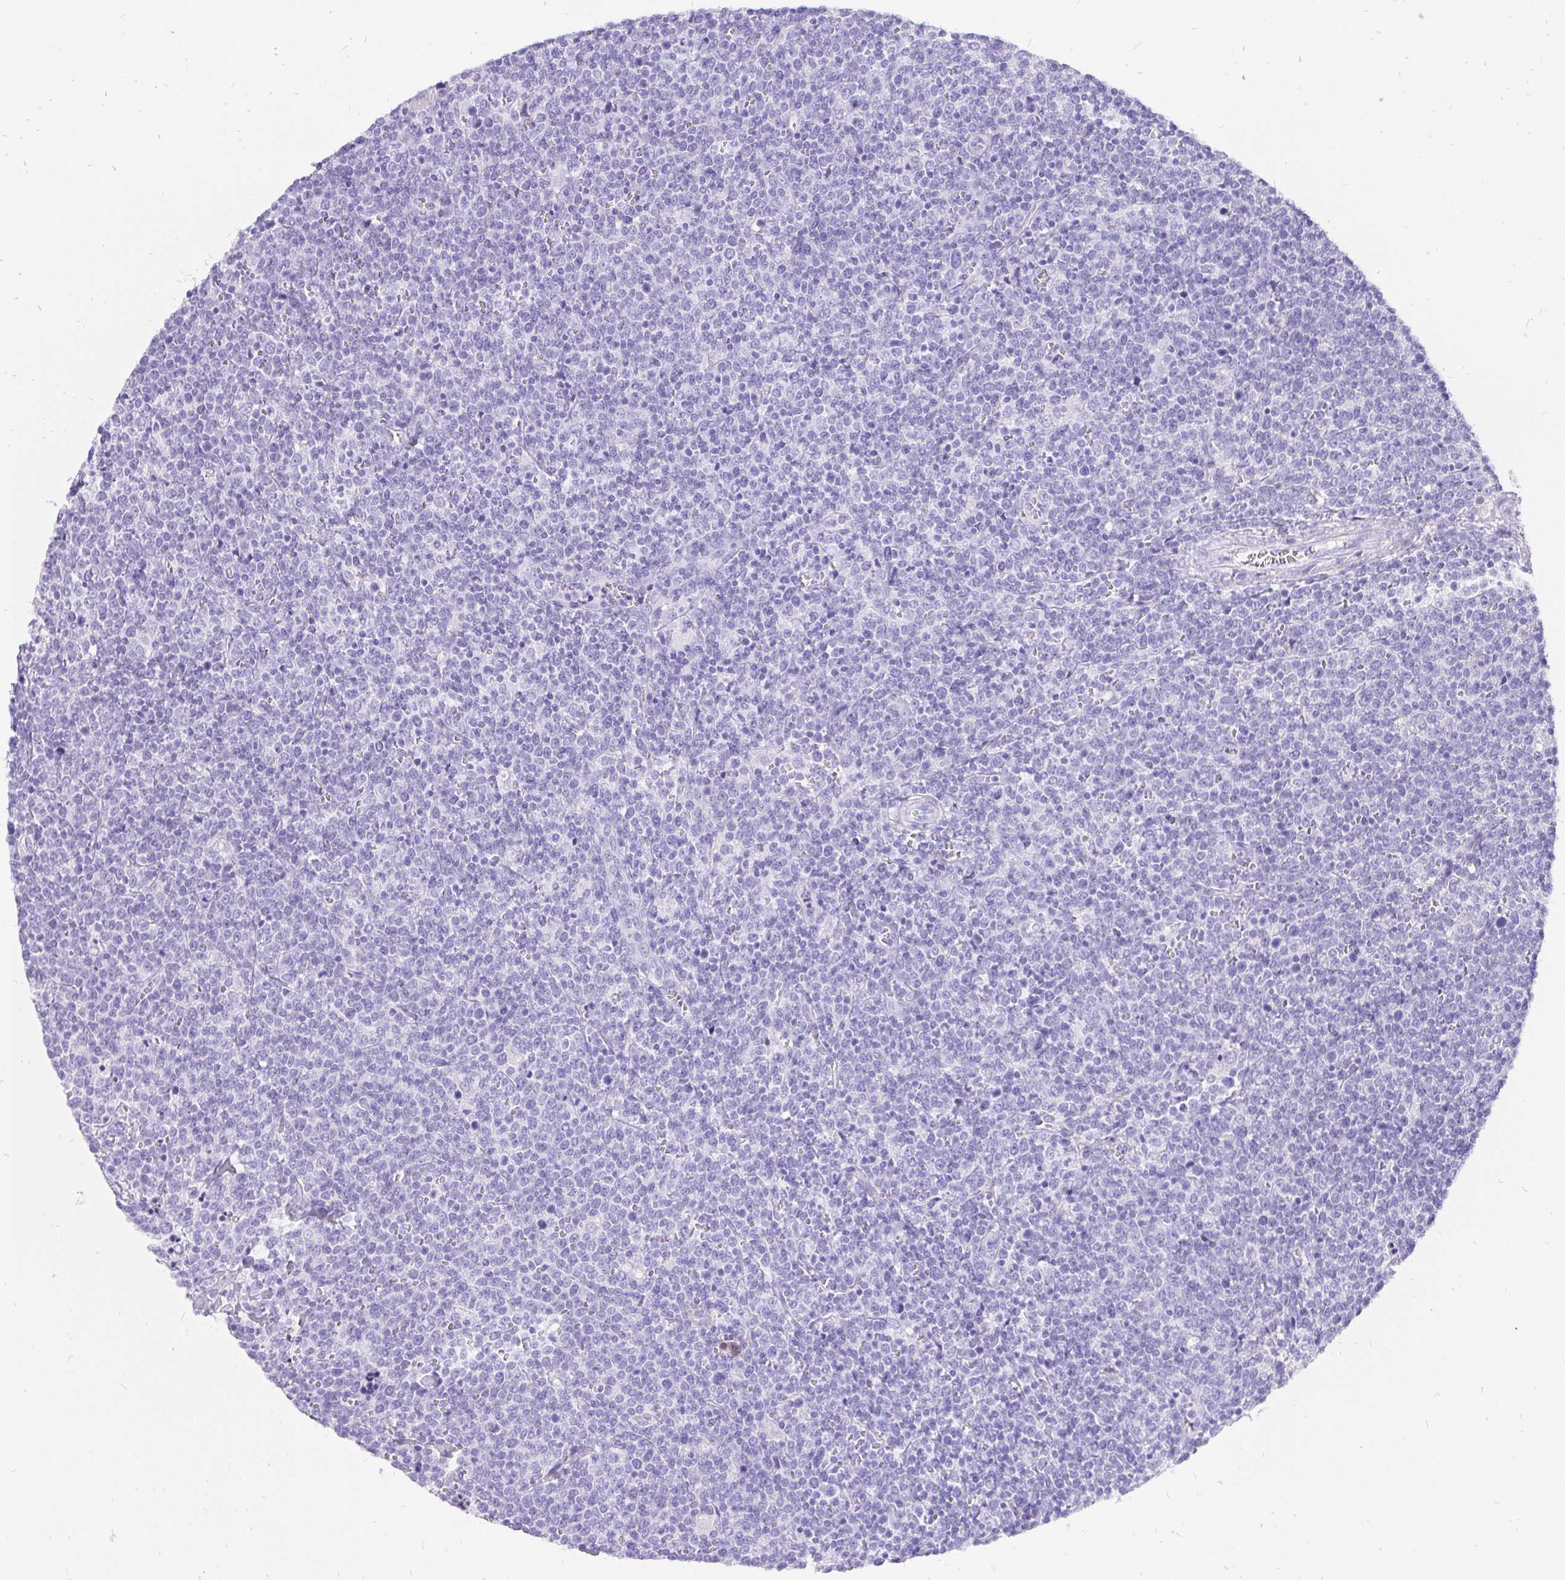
{"staining": {"intensity": "negative", "quantity": "none", "location": "none"}, "tissue": "lymphoma", "cell_type": "Tumor cells", "image_type": "cancer", "snomed": [{"axis": "morphology", "description": "Malignant lymphoma, non-Hodgkin's type, High grade"}, {"axis": "topography", "description": "Lymph node"}], "caption": "IHC histopathology image of lymphoma stained for a protein (brown), which displays no staining in tumor cells.", "gene": "KRT13", "patient": {"sex": "male", "age": 61}}